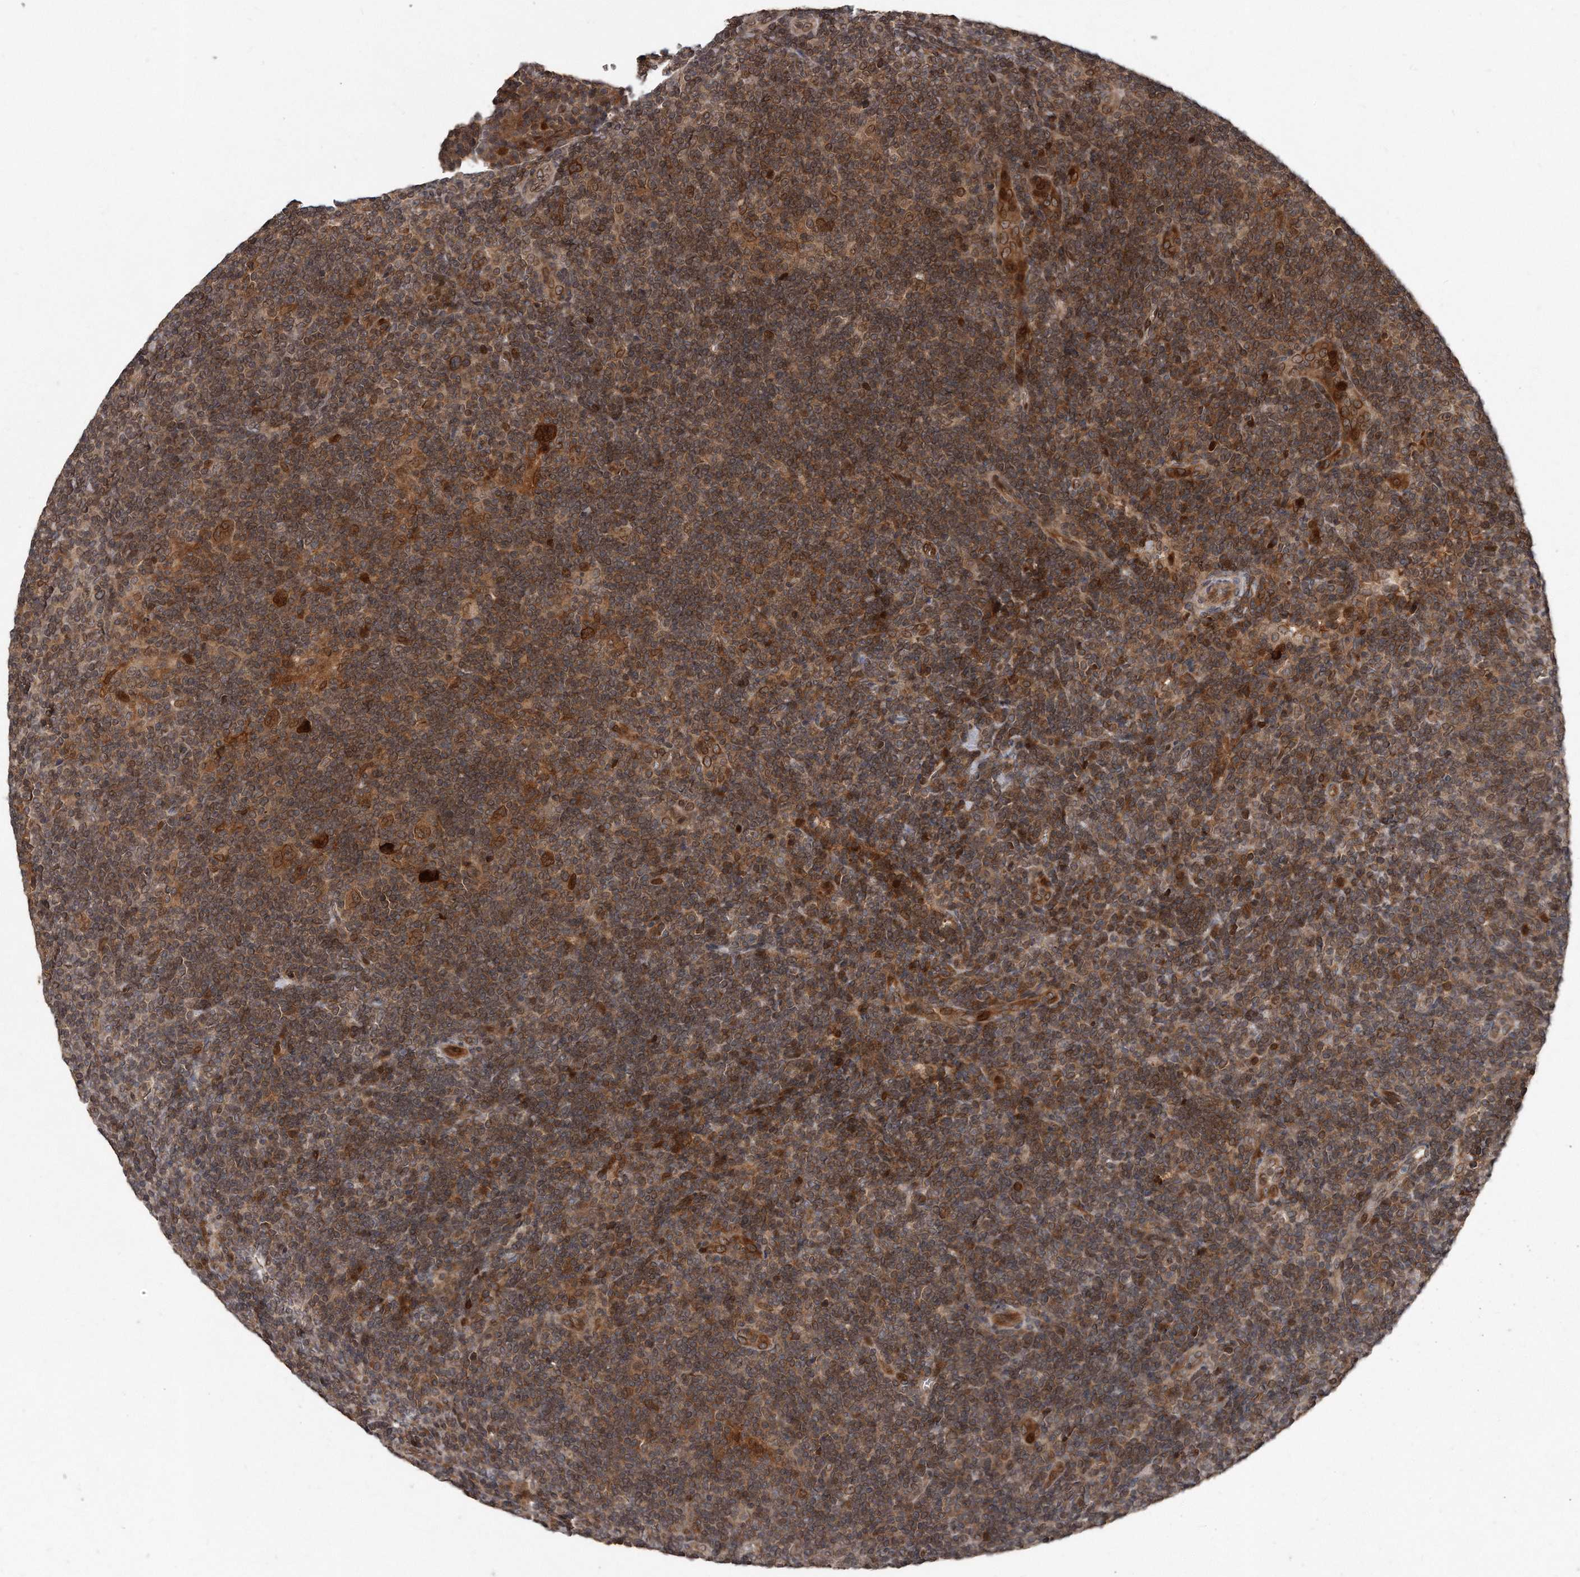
{"staining": {"intensity": "strong", "quantity": ">75%", "location": "cytoplasmic/membranous,nuclear"}, "tissue": "lymphoma", "cell_type": "Tumor cells", "image_type": "cancer", "snomed": [{"axis": "morphology", "description": "Hodgkin's disease, NOS"}, {"axis": "topography", "description": "Lymph node"}], "caption": "IHC (DAB) staining of human Hodgkin's disease reveals strong cytoplasmic/membranous and nuclear protein expression in about >75% of tumor cells.", "gene": "GCH1", "patient": {"sex": "female", "age": 57}}